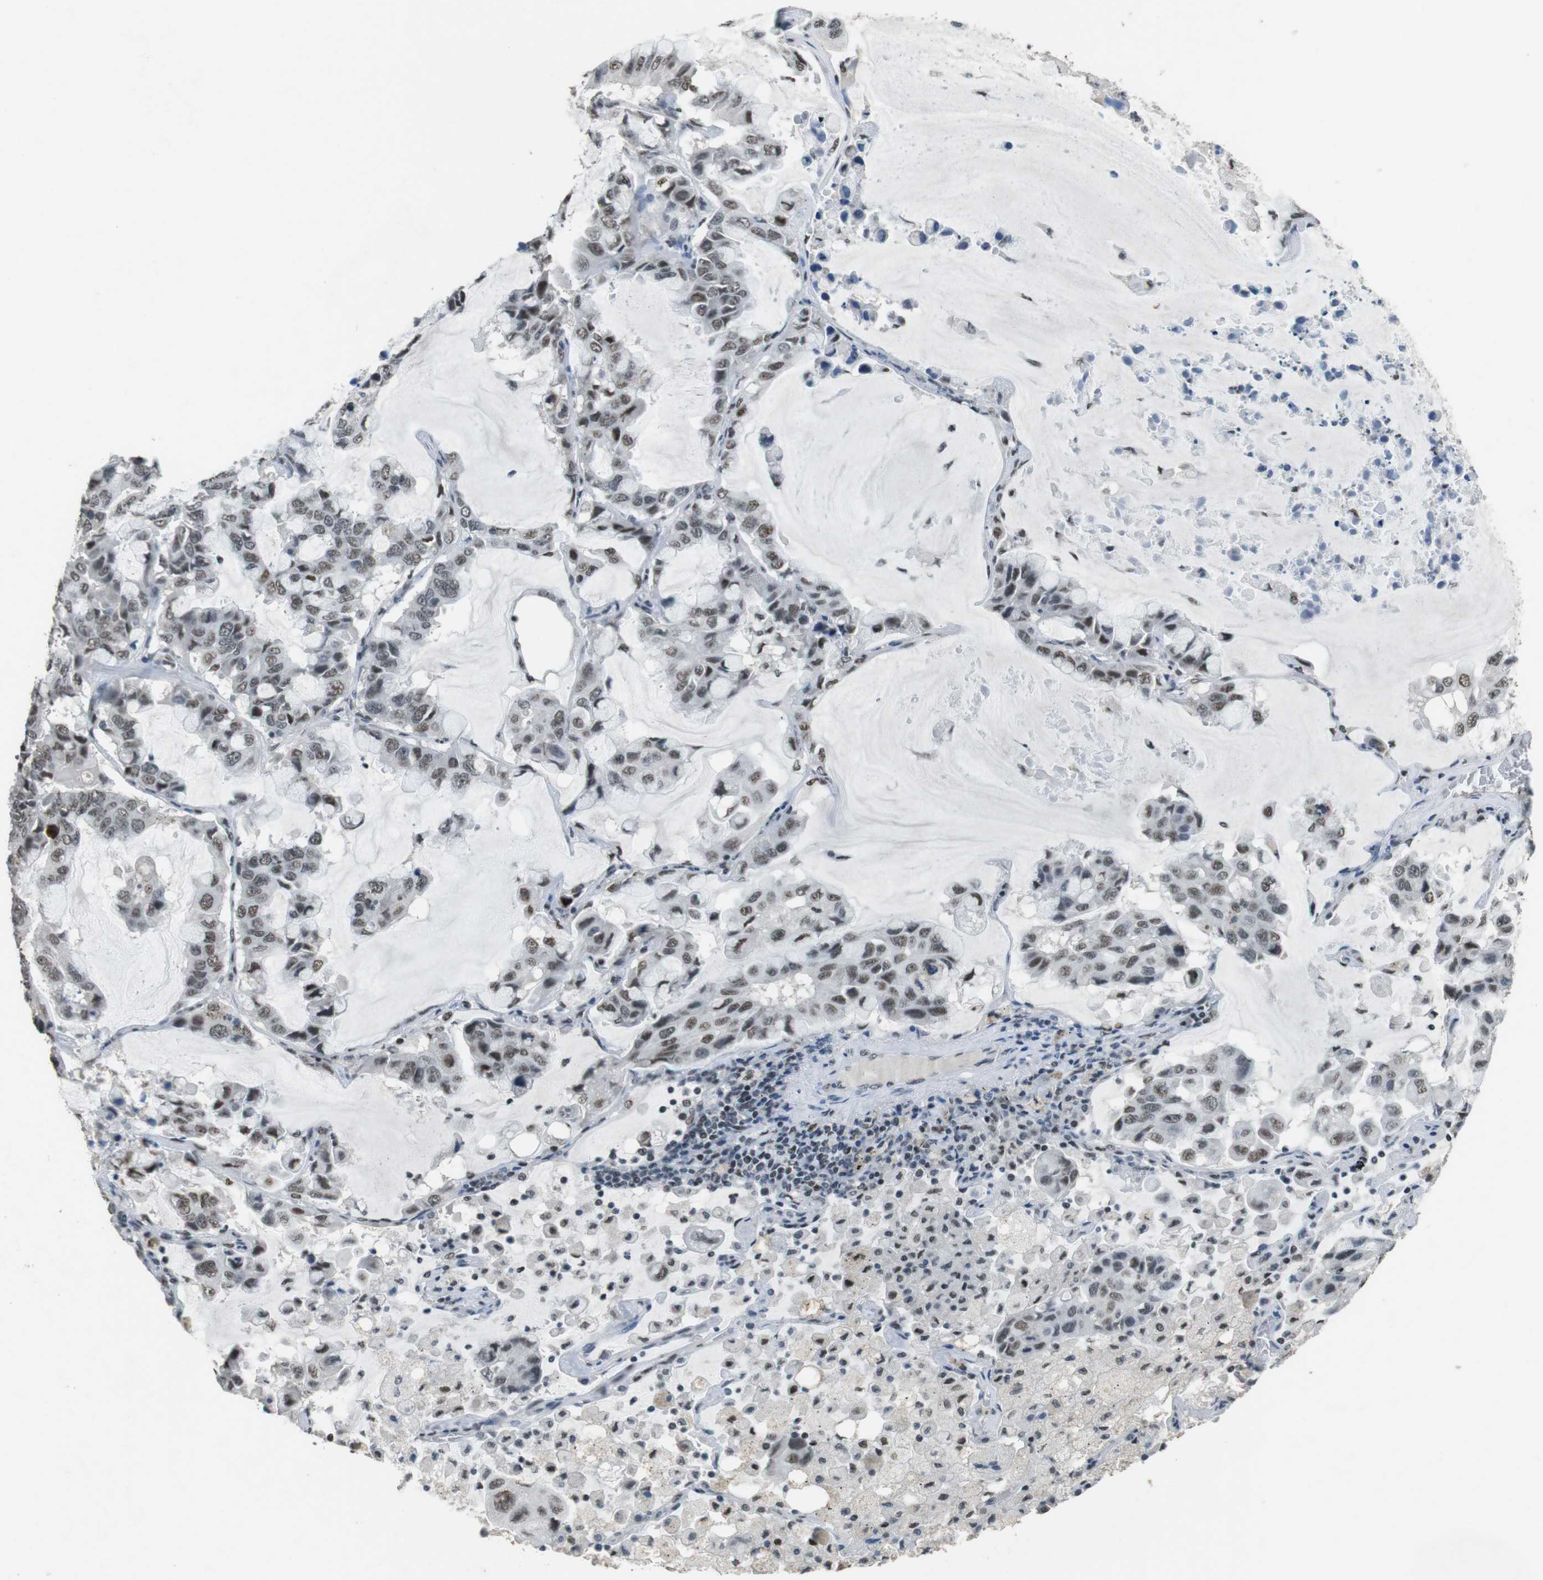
{"staining": {"intensity": "weak", "quantity": "25%-75%", "location": "nuclear"}, "tissue": "lung cancer", "cell_type": "Tumor cells", "image_type": "cancer", "snomed": [{"axis": "morphology", "description": "Adenocarcinoma, NOS"}, {"axis": "topography", "description": "Lung"}], "caption": "Protein expression analysis of lung cancer shows weak nuclear staining in approximately 25%-75% of tumor cells. (DAB IHC, brown staining for protein, blue staining for nuclei).", "gene": "CSNK2B", "patient": {"sex": "male", "age": 64}}